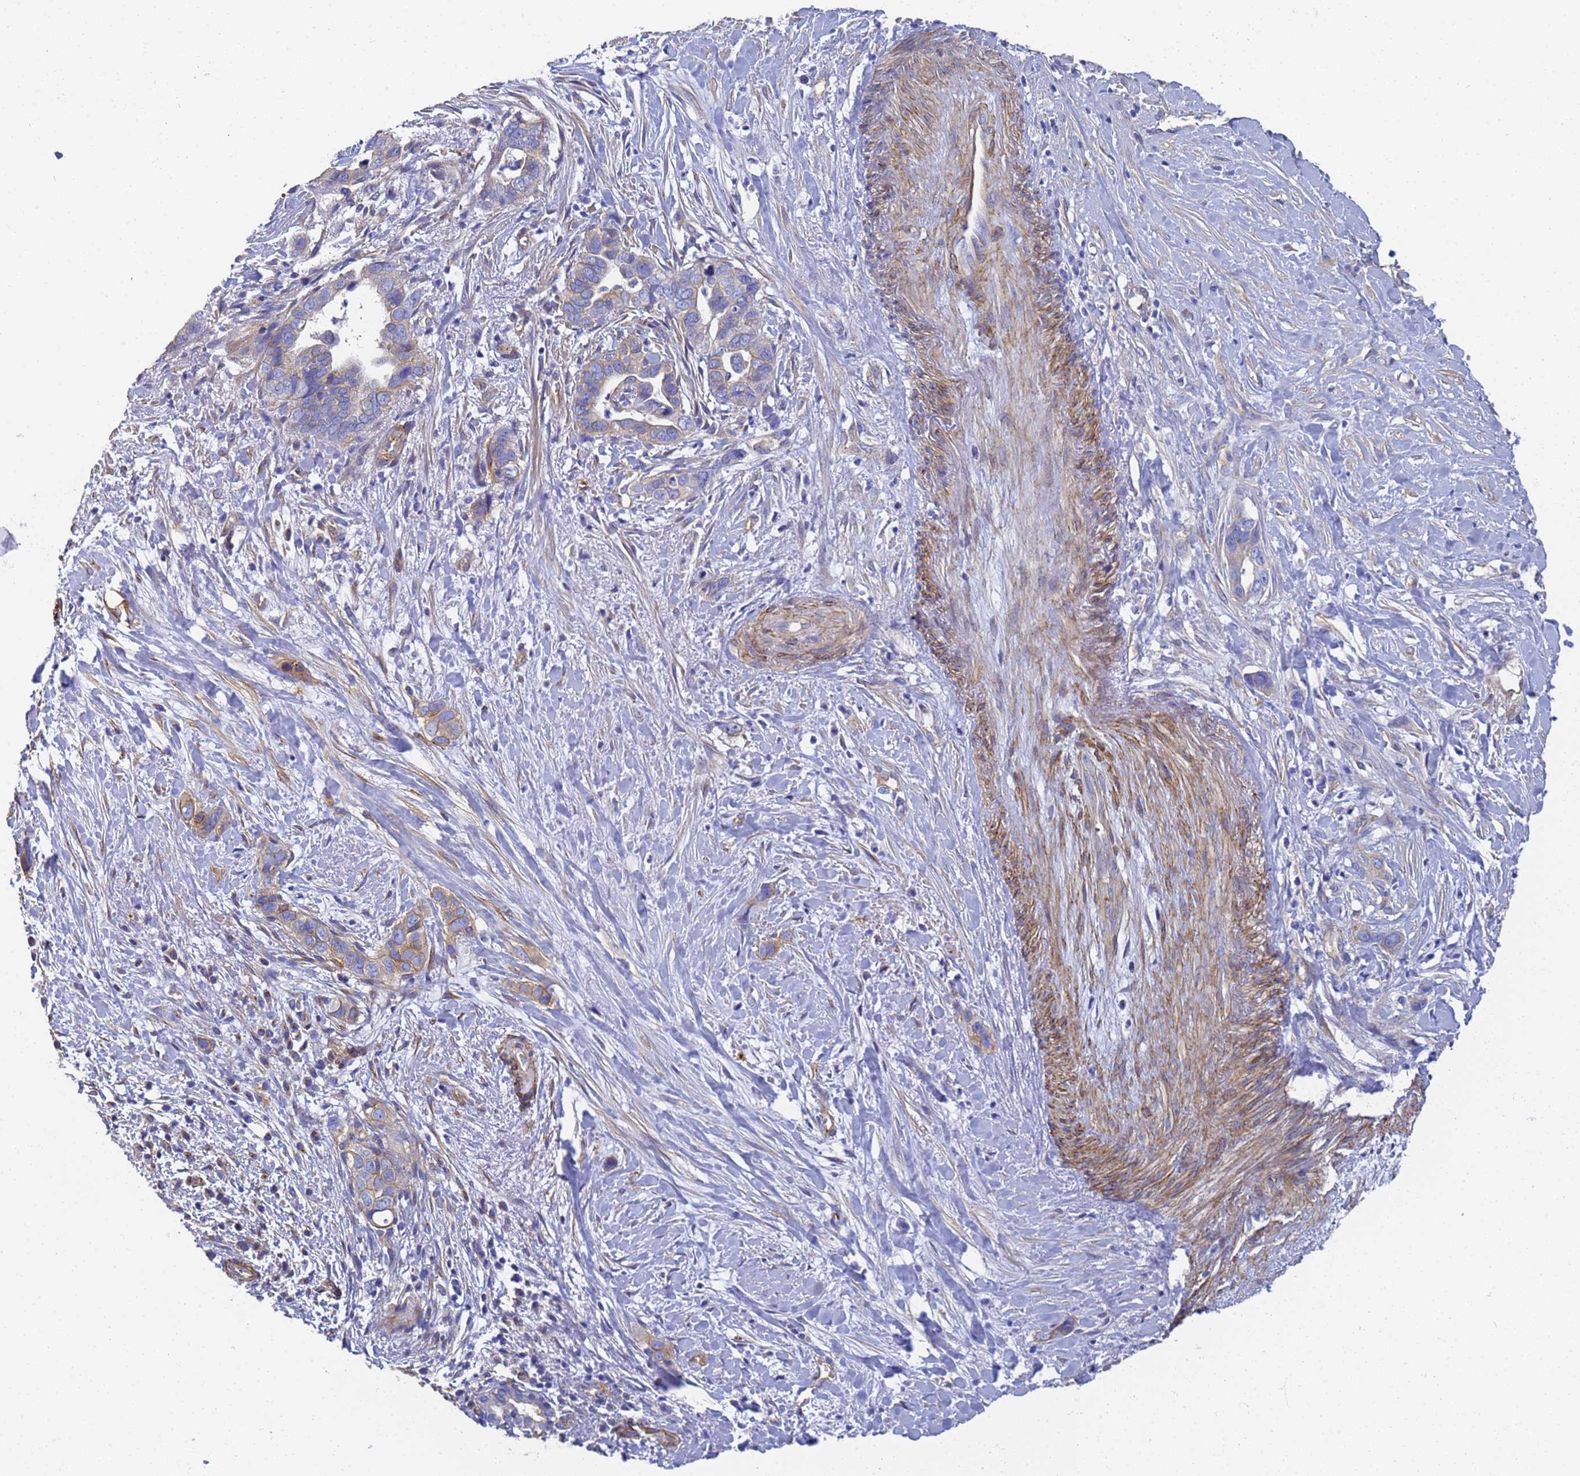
{"staining": {"intensity": "weak", "quantity": "25%-75%", "location": "cytoplasmic/membranous"}, "tissue": "liver cancer", "cell_type": "Tumor cells", "image_type": "cancer", "snomed": [{"axis": "morphology", "description": "Cholangiocarcinoma"}, {"axis": "topography", "description": "Liver"}], "caption": "An immunohistochemistry image of tumor tissue is shown. Protein staining in brown shows weak cytoplasmic/membranous positivity in cholangiocarcinoma (liver) within tumor cells.", "gene": "TUBB1", "patient": {"sex": "female", "age": 79}}